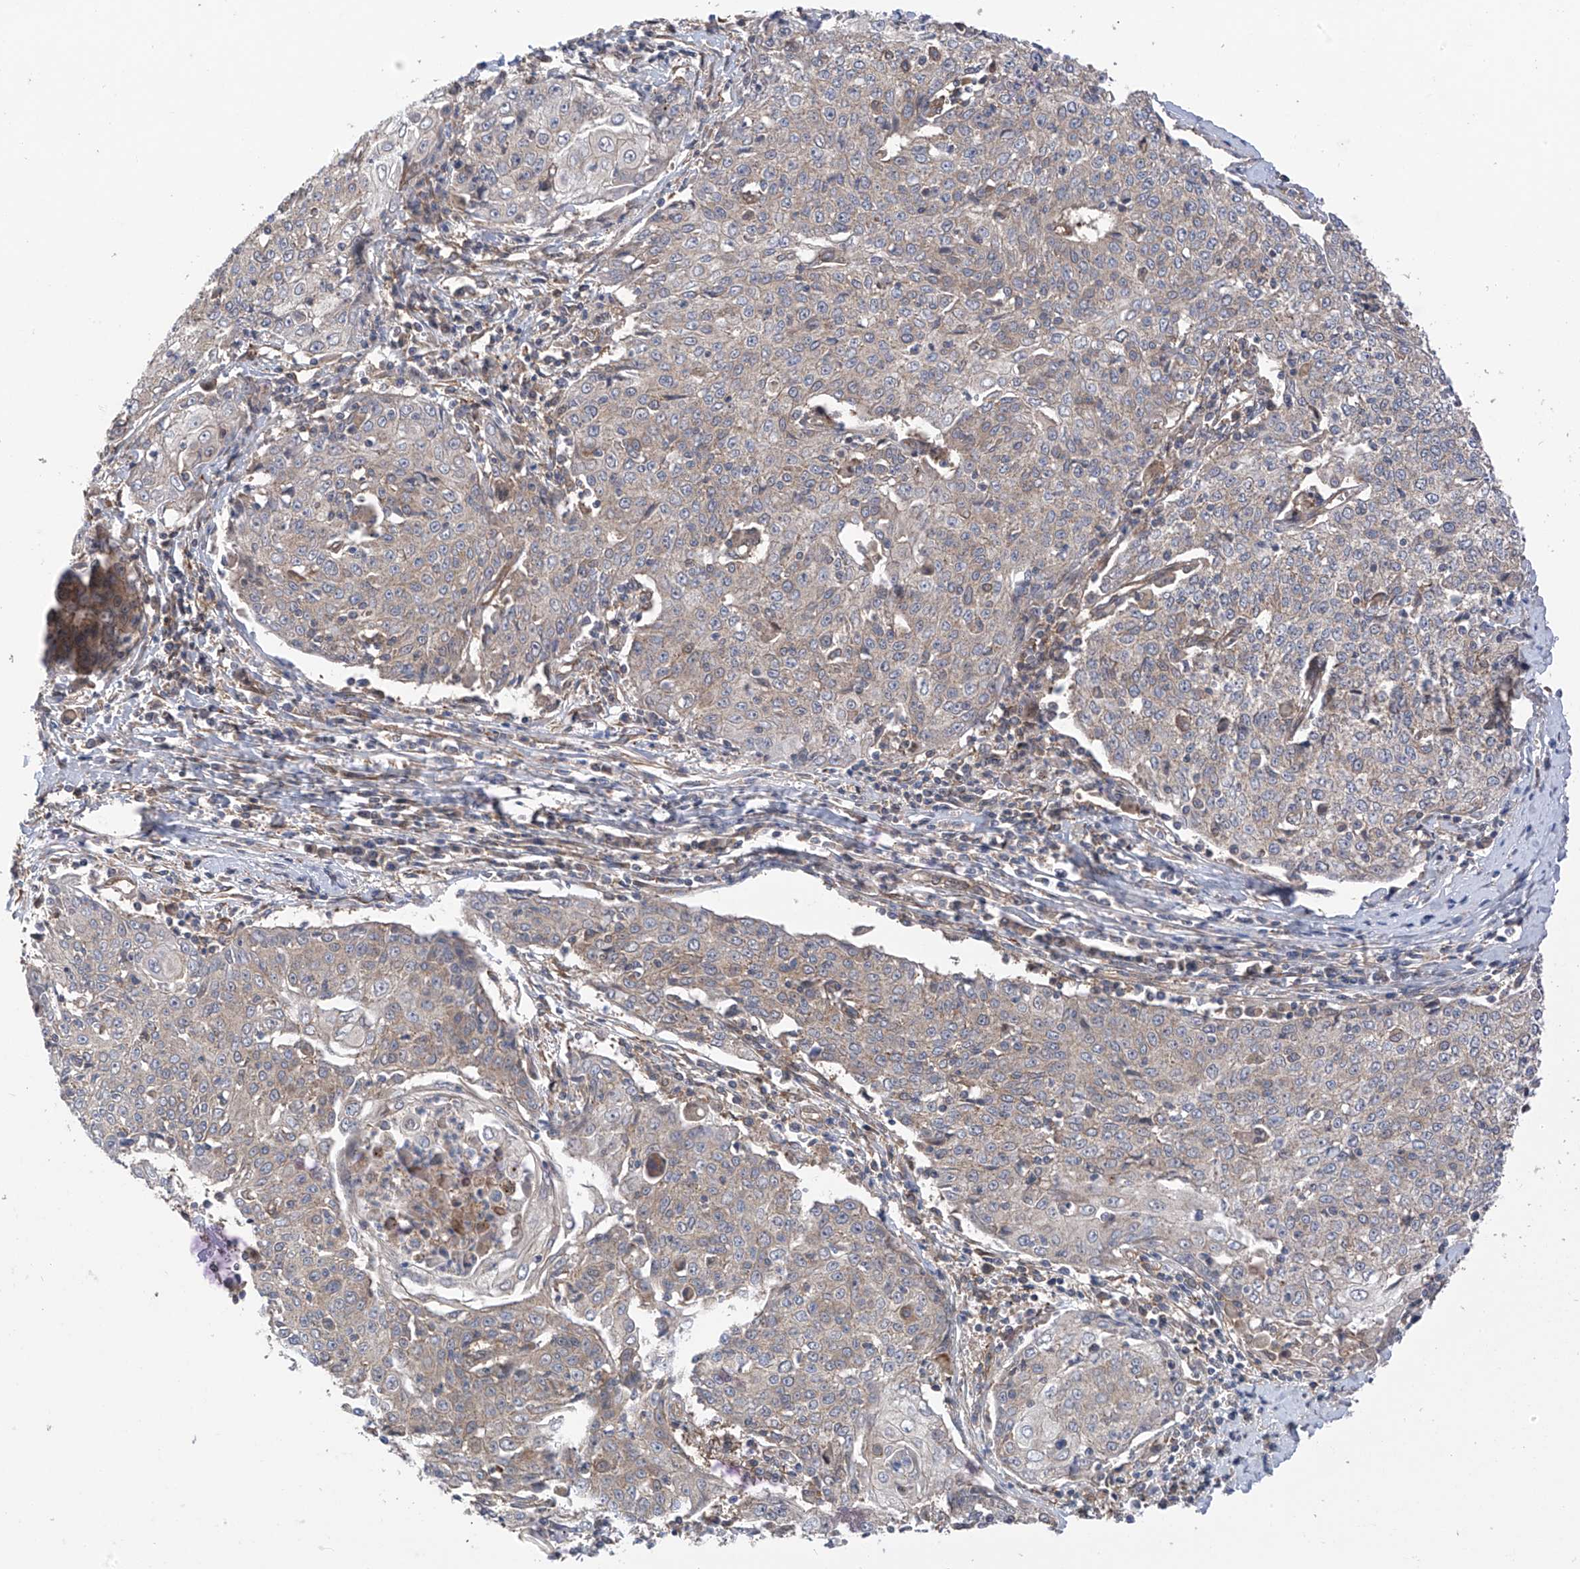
{"staining": {"intensity": "negative", "quantity": "none", "location": "none"}, "tissue": "cervical cancer", "cell_type": "Tumor cells", "image_type": "cancer", "snomed": [{"axis": "morphology", "description": "Squamous cell carcinoma, NOS"}, {"axis": "topography", "description": "Cervix"}], "caption": "The immunohistochemistry (IHC) image has no significant staining in tumor cells of cervical cancer (squamous cell carcinoma) tissue.", "gene": "CHPF", "patient": {"sex": "female", "age": 48}}